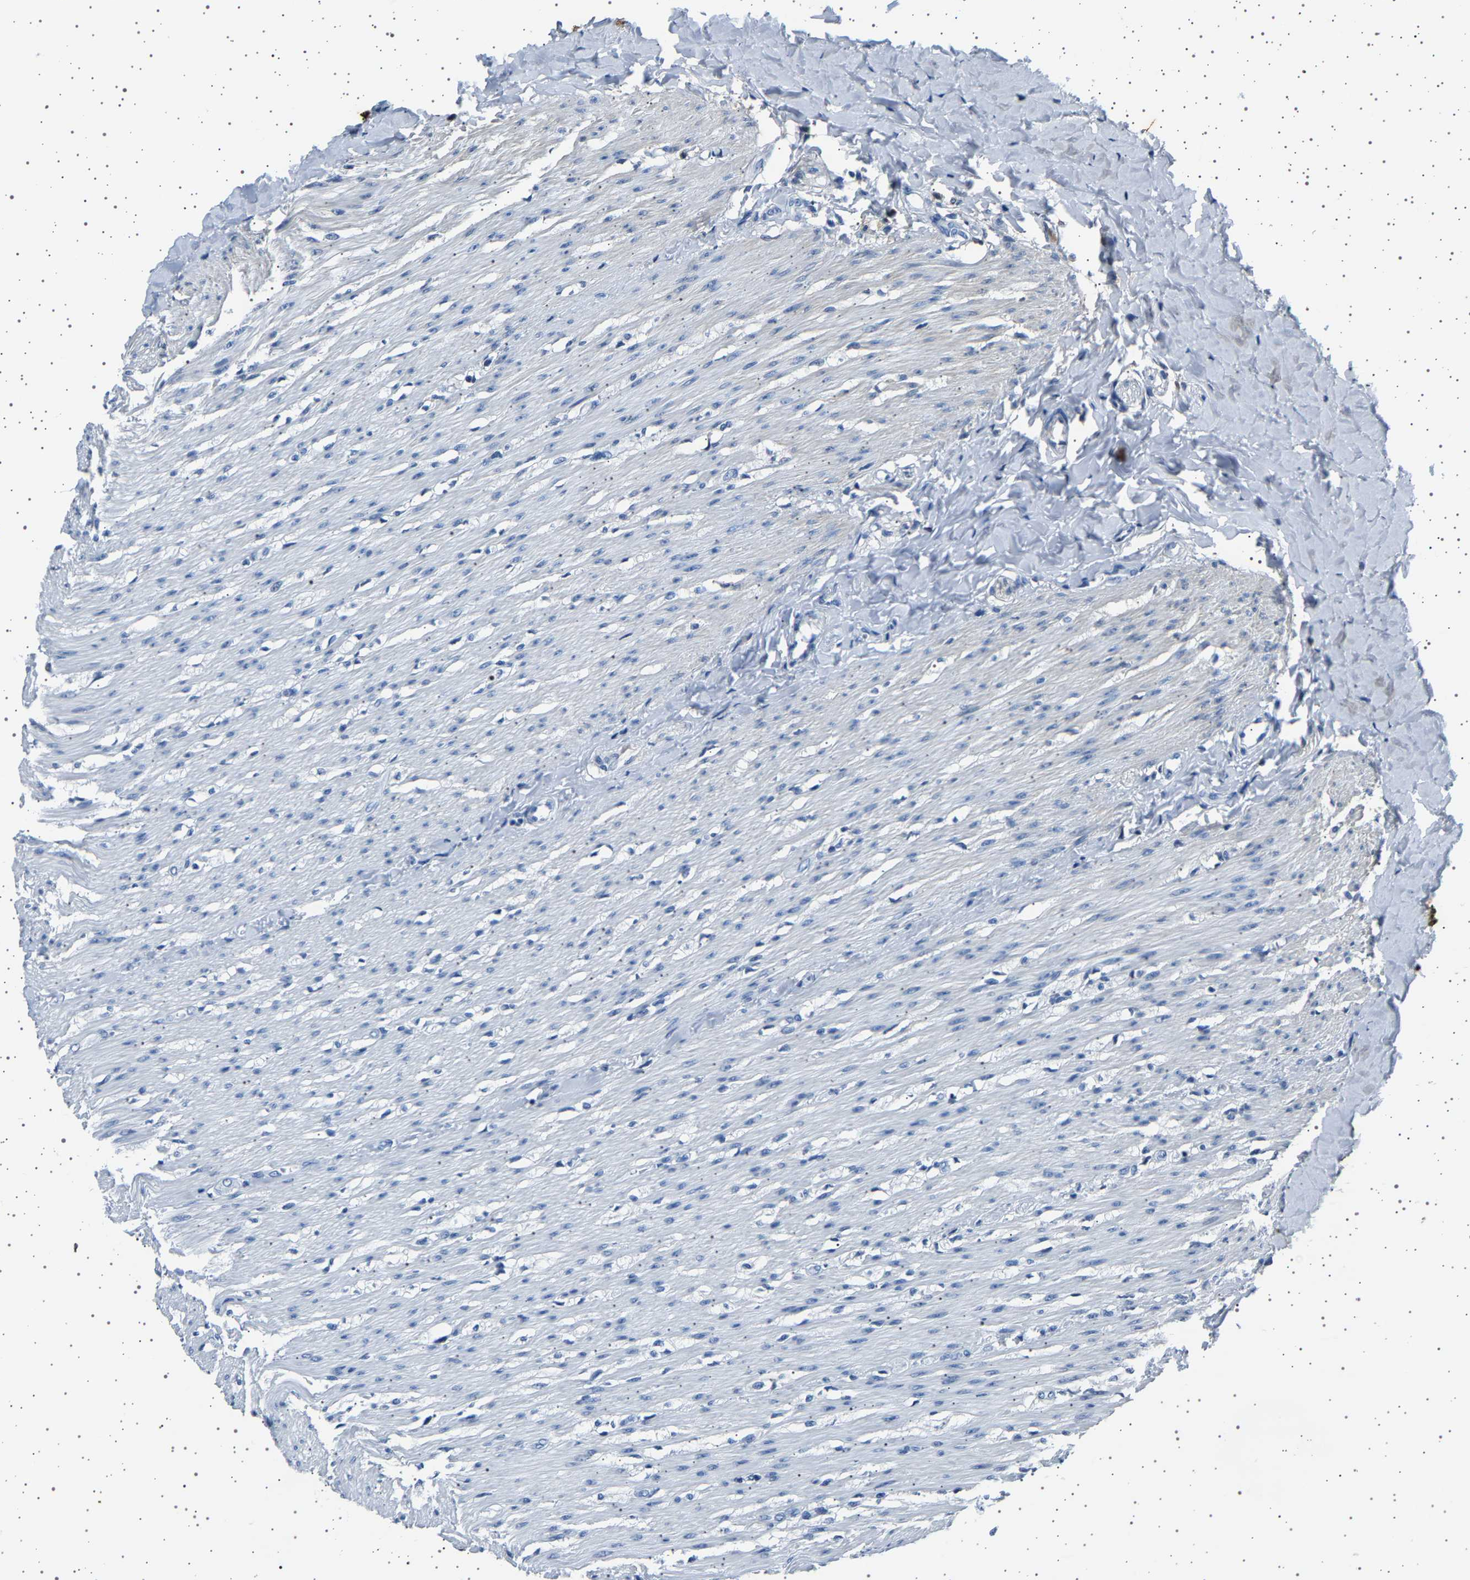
{"staining": {"intensity": "negative", "quantity": "none", "location": "none"}, "tissue": "colon", "cell_type": "Endothelial cells", "image_type": "normal", "snomed": [{"axis": "morphology", "description": "Normal tissue, NOS"}, {"axis": "morphology", "description": "Adenocarcinoma, NOS"}, {"axis": "topography", "description": "Colon"}, {"axis": "topography", "description": "Peripheral nerve tissue"}], "caption": "Micrograph shows no significant protein positivity in endothelial cells of benign colon.", "gene": "TFF3", "patient": {"sex": "male", "age": 14}}